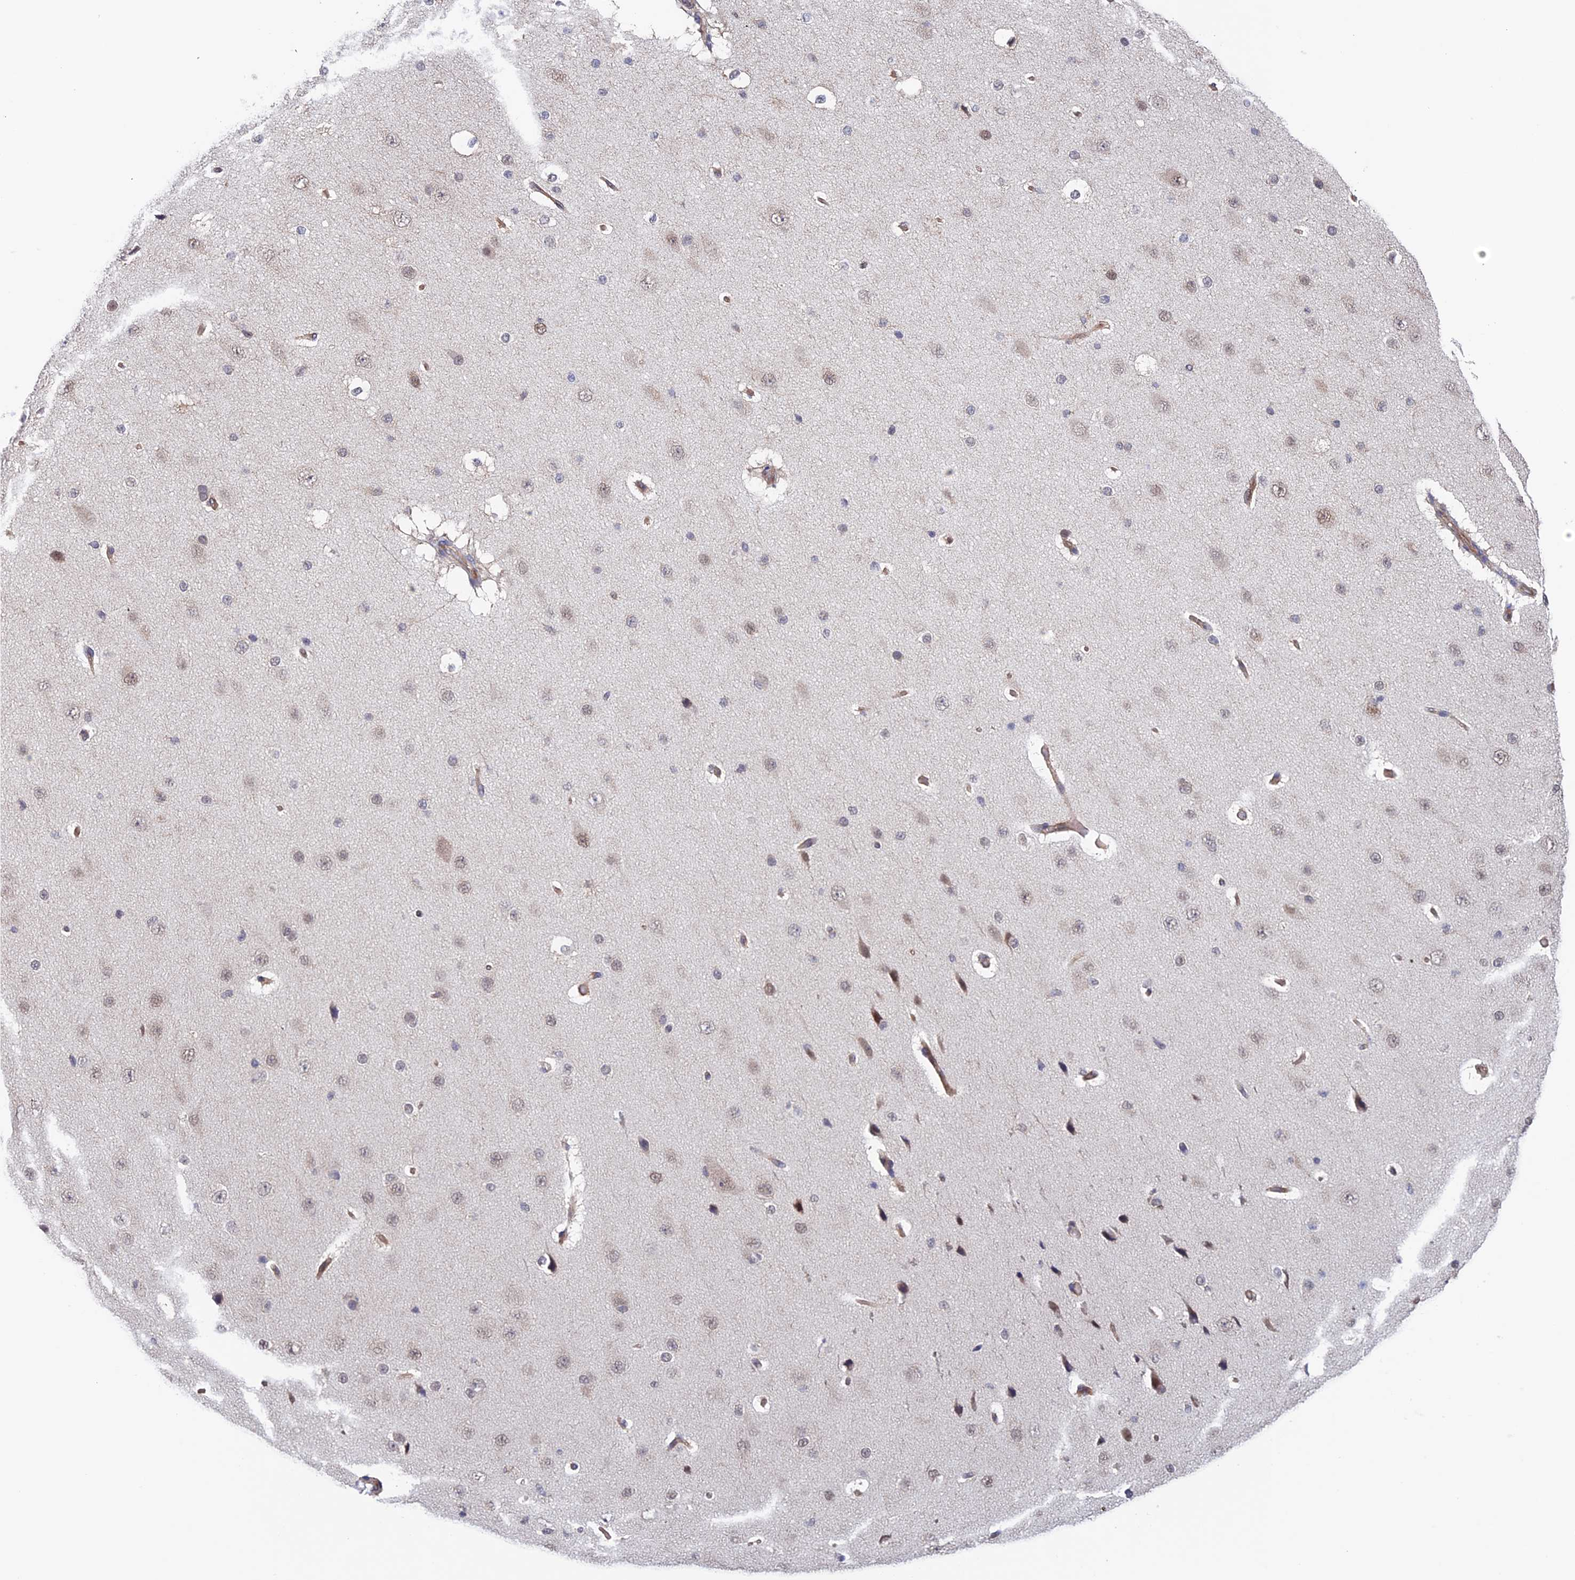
{"staining": {"intensity": "weak", "quantity": "25%-75%", "location": "nuclear"}, "tissue": "cerebral cortex", "cell_type": "Endothelial cells", "image_type": "normal", "snomed": [{"axis": "morphology", "description": "Normal tissue, NOS"}, {"axis": "morphology", "description": "Developmental malformation"}, {"axis": "topography", "description": "Cerebral cortex"}], "caption": "Approximately 25%-75% of endothelial cells in unremarkable cerebral cortex demonstrate weak nuclear protein staining as visualized by brown immunohistochemical staining.", "gene": "NUDT16L1", "patient": {"sex": "female", "age": 30}}